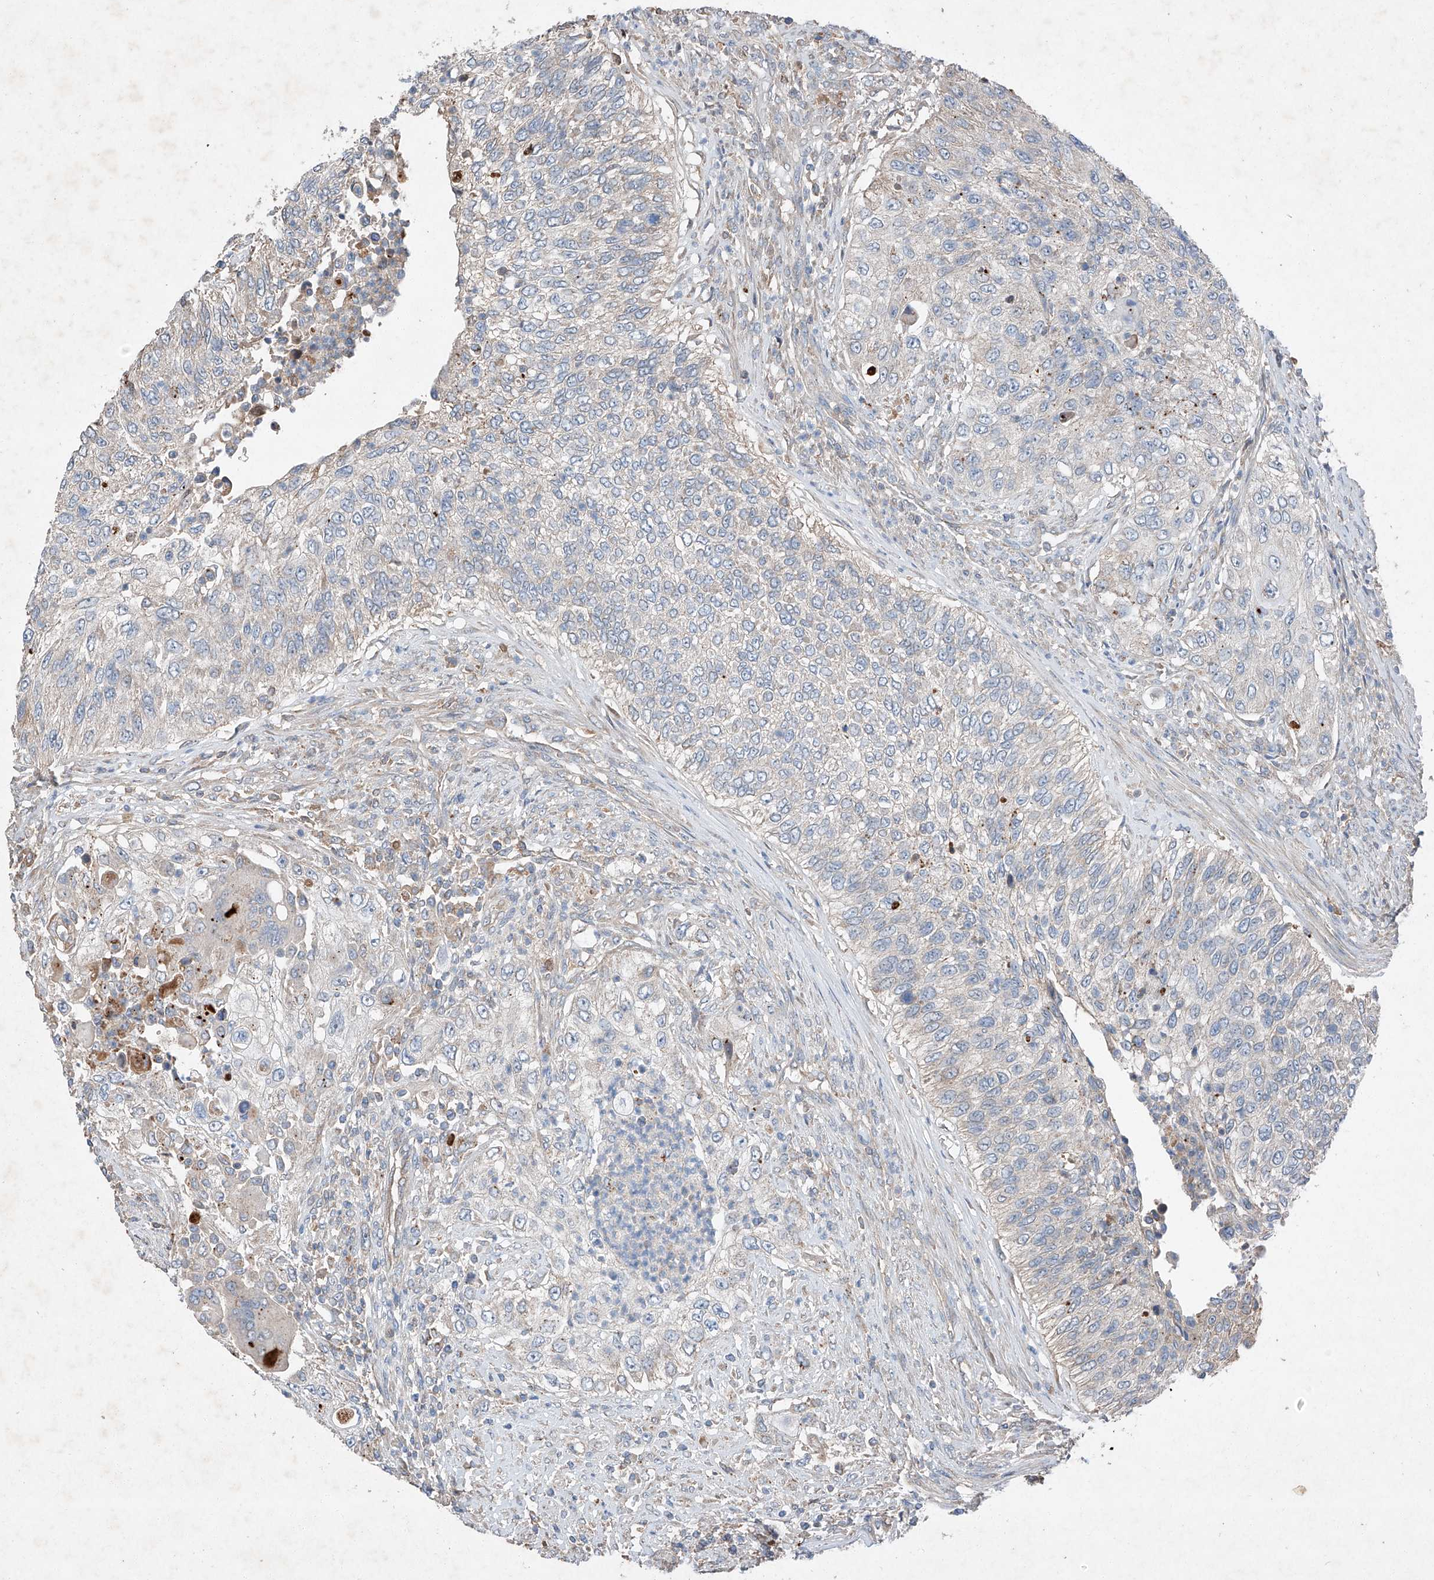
{"staining": {"intensity": "negative", "quantity": "none", "location": "none"}, "tissue": "urothelial cancer", "cell_type": "Tumor cells", "image_type": "cancer", "snomed": [{"axis": "morphology", "description": "Urothelial carcinoma, High grade"}, {"axis": "topography", "description": "Urinary bladder"}], "caption": "Urothelial cancer was stained to show a protein in brown. There is no significant expression in tumor cells.", "gene": "RUSC1", "patient": {"sex": "female", "age": 60}}